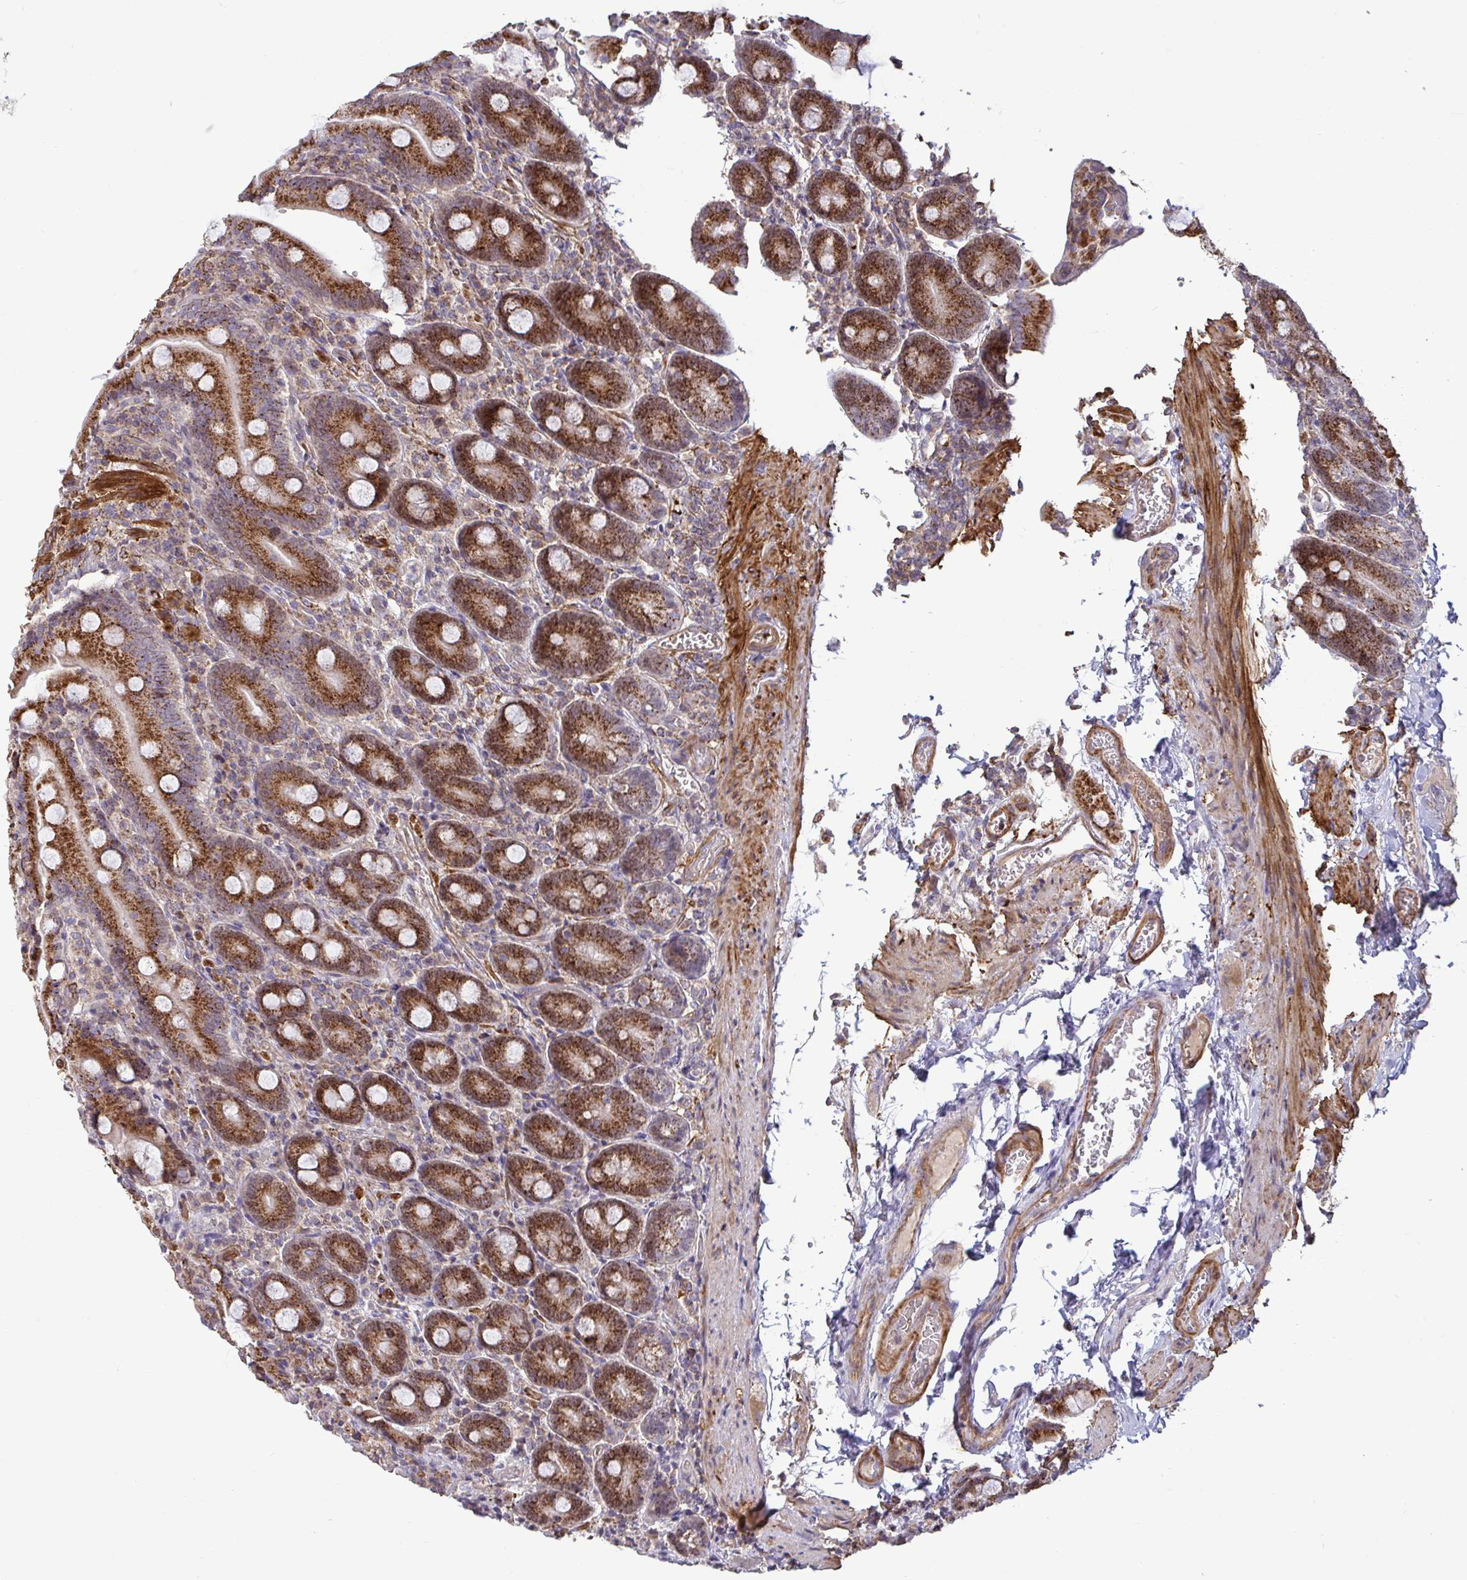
{"staining": {"intensity": "strong", "quantity": ">75%", "location": "cytoplasmic/membranous"}, "tissue": "duodenum", "cell_type": "Glandular cells", "image_type": "normal", "snomed": [{"axis": "morphology", "description": "Normal tissue, NOS"}, {"axis": "topography", "description": "Duodenum"}], "caption": "A histopathology image showing strong cytoplasmic/membranous staining in about >75% of glandular cells in benign duodenum, as visualized by brown immunohistochemical staining.", "gene": "SPRY1", "patient": {"sex": "female", "age": 62}}